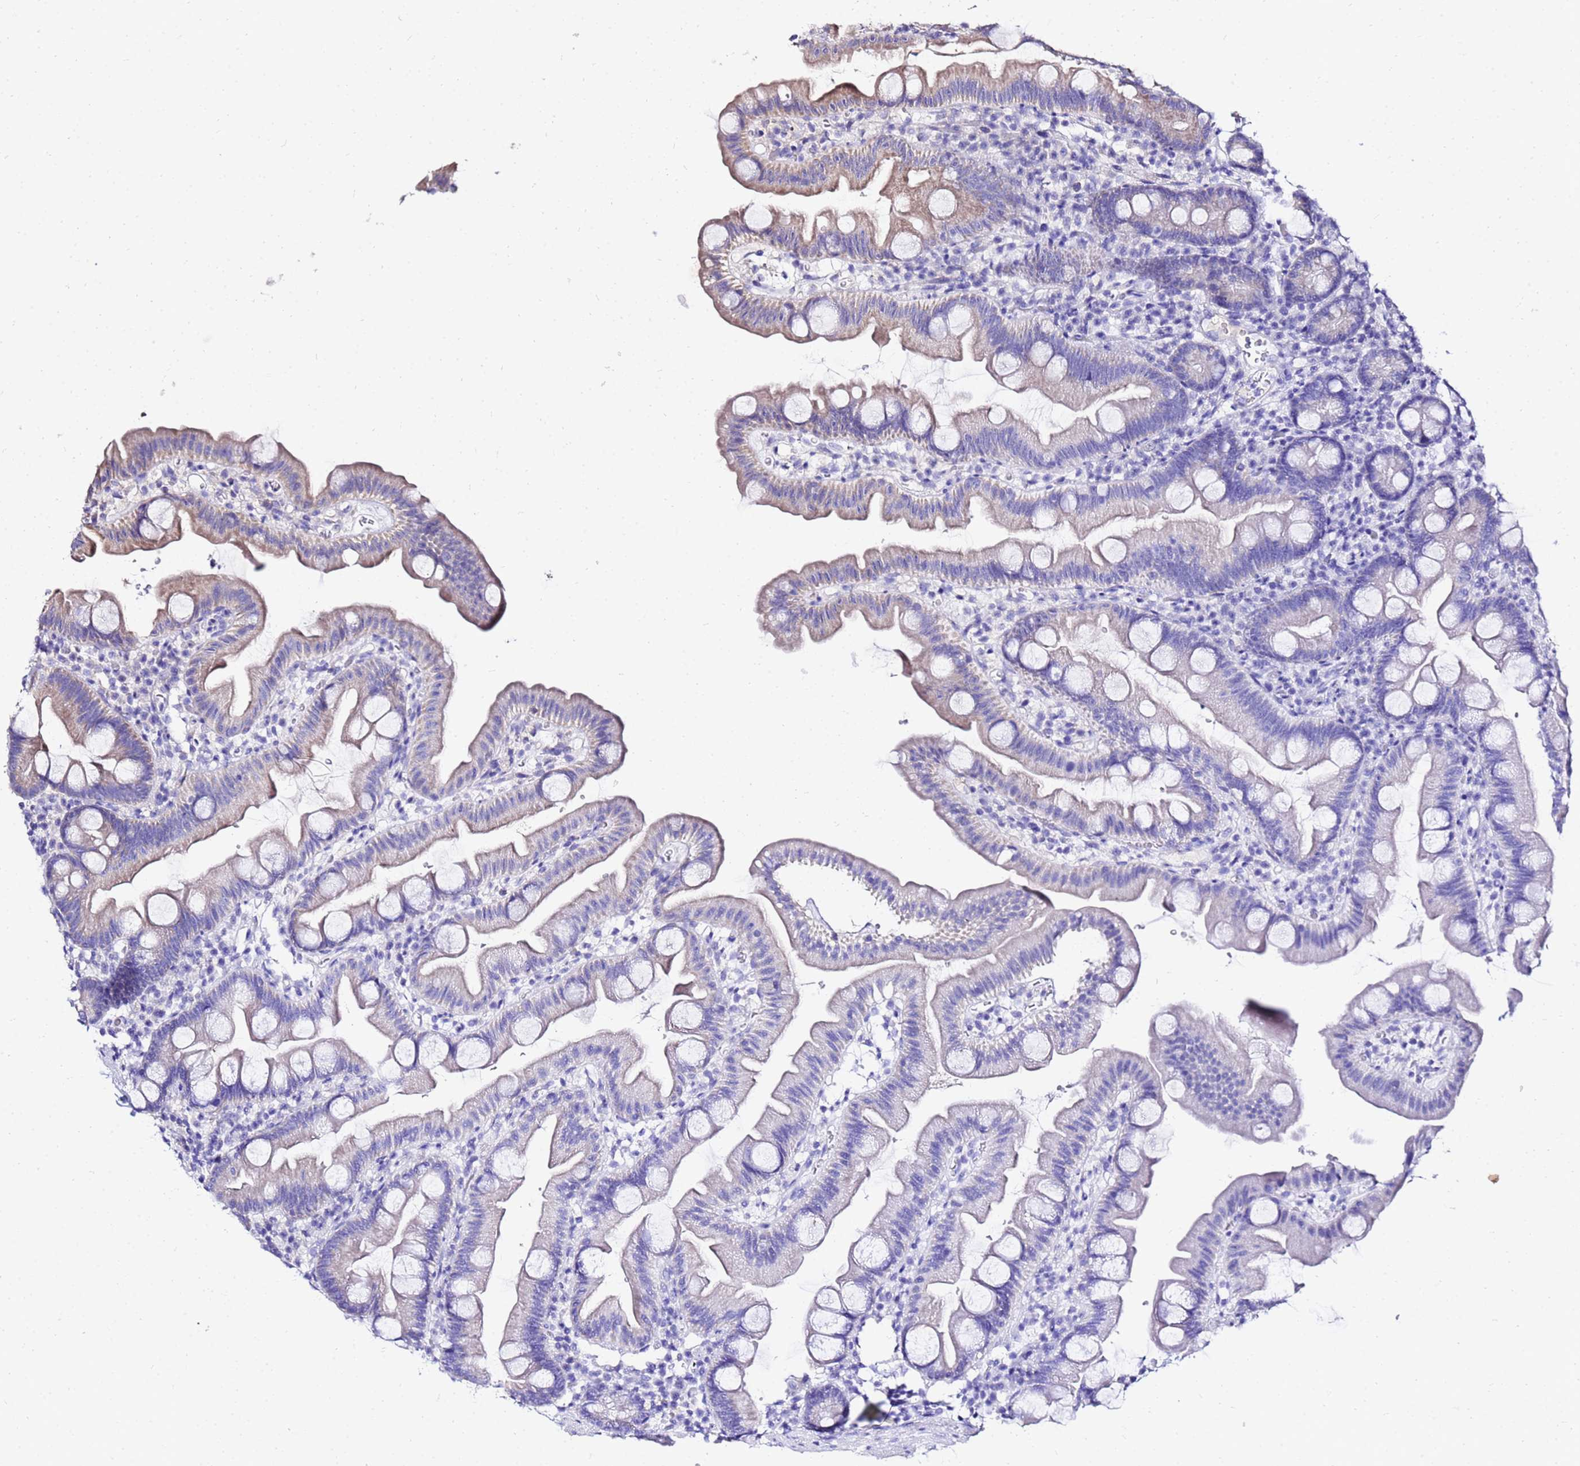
{"staining": {"intensity": "weak", "quantity": "<25%", "location": "cytoplasmic/membranous"}, "tissue": "small intestine", "cell_type": "Glandular cells", "image_type": "normal", "snomed": [{"axis": "morphology", "description": "Normal tissue, NOS"}, {"axis": "topography", "description": "Small intestine"}], "caption": "Histopathology image shows no significant protein expression in glandular cells of normal small intestine. (Brightfield microscopy of DAB (3,3'-diaminobenzidine) immunohistochemistry at high magnification).", "gene": "COX14", "patient": {"sex": "female", "age": 68}}